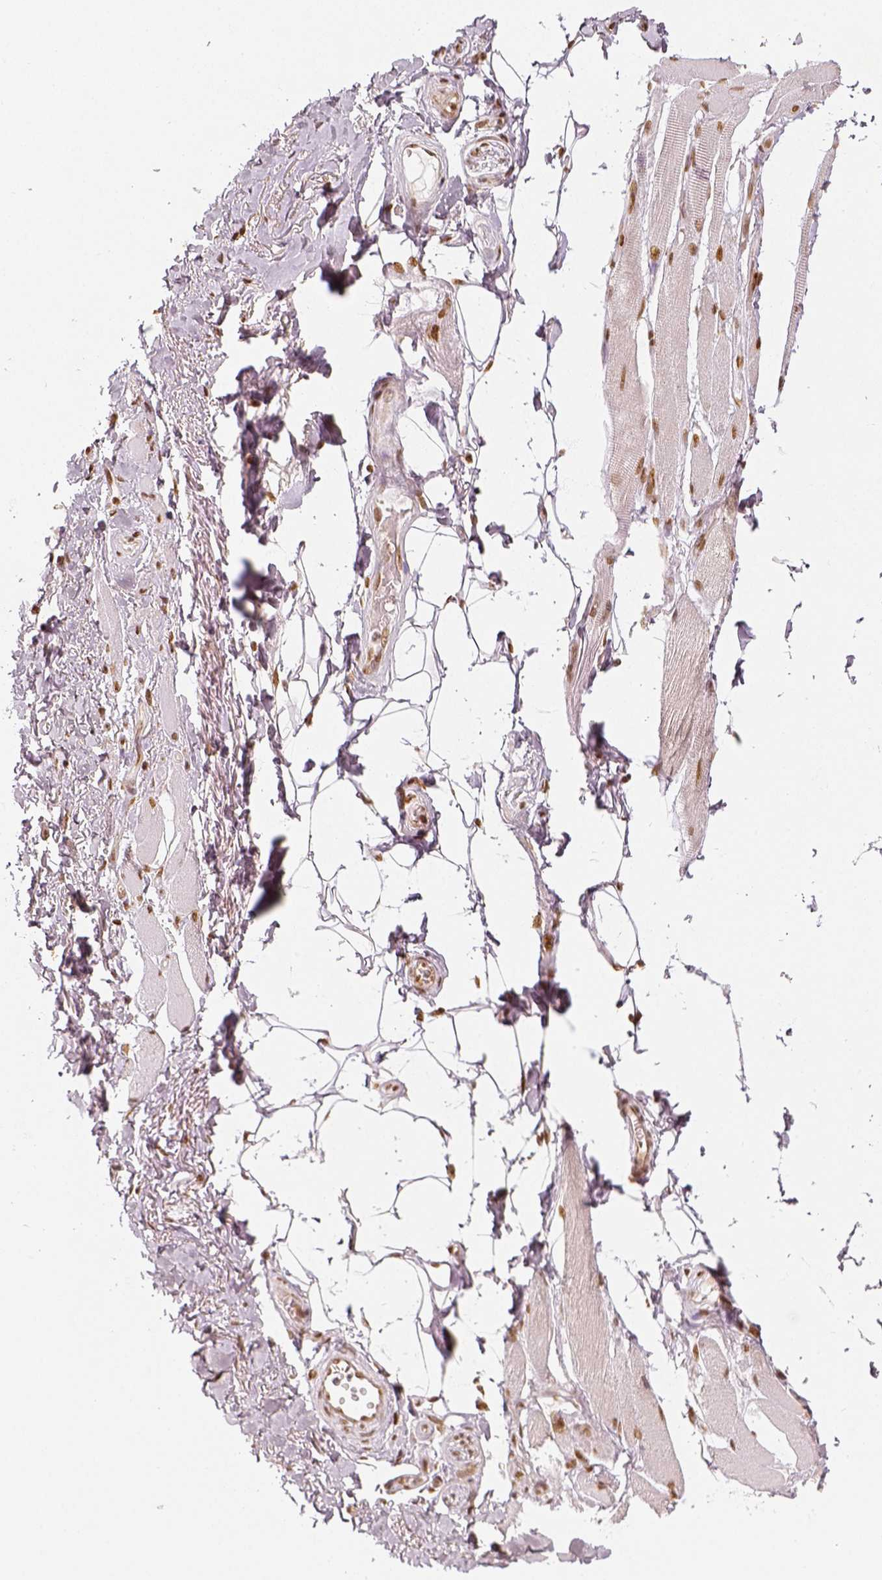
{"staining": {"intensity": "strong", "quantity": ">75%", "location": "nuclear"}, "tissue": "skeletal muscle", "cell_type": "Myocytes", "image_type": "normal", "snomed": [{"axis": "morphology", "description": "Normal tissue, NOS"}, {"axis": "topography", "description": "Skeletal muscle"}, {"axis": "topography", "description": "Anal"}, {"axis": "topography", "description": "Peripheral nerve tissue"}], "caption": "Immunohistochemistry staining of normal skeletal muscle, which shows high levels of strong nuclear positivity in about >75% of myocytes indicating strong nuclear protein expression. The staining was performed using DAB (3,3'-diaminobenzidine) (brown) for protein detection and nuclei were counterstained in hematoxylin (blue).", "gene": "KDM5B", "patient": {"sex": "male", "age": 53}}